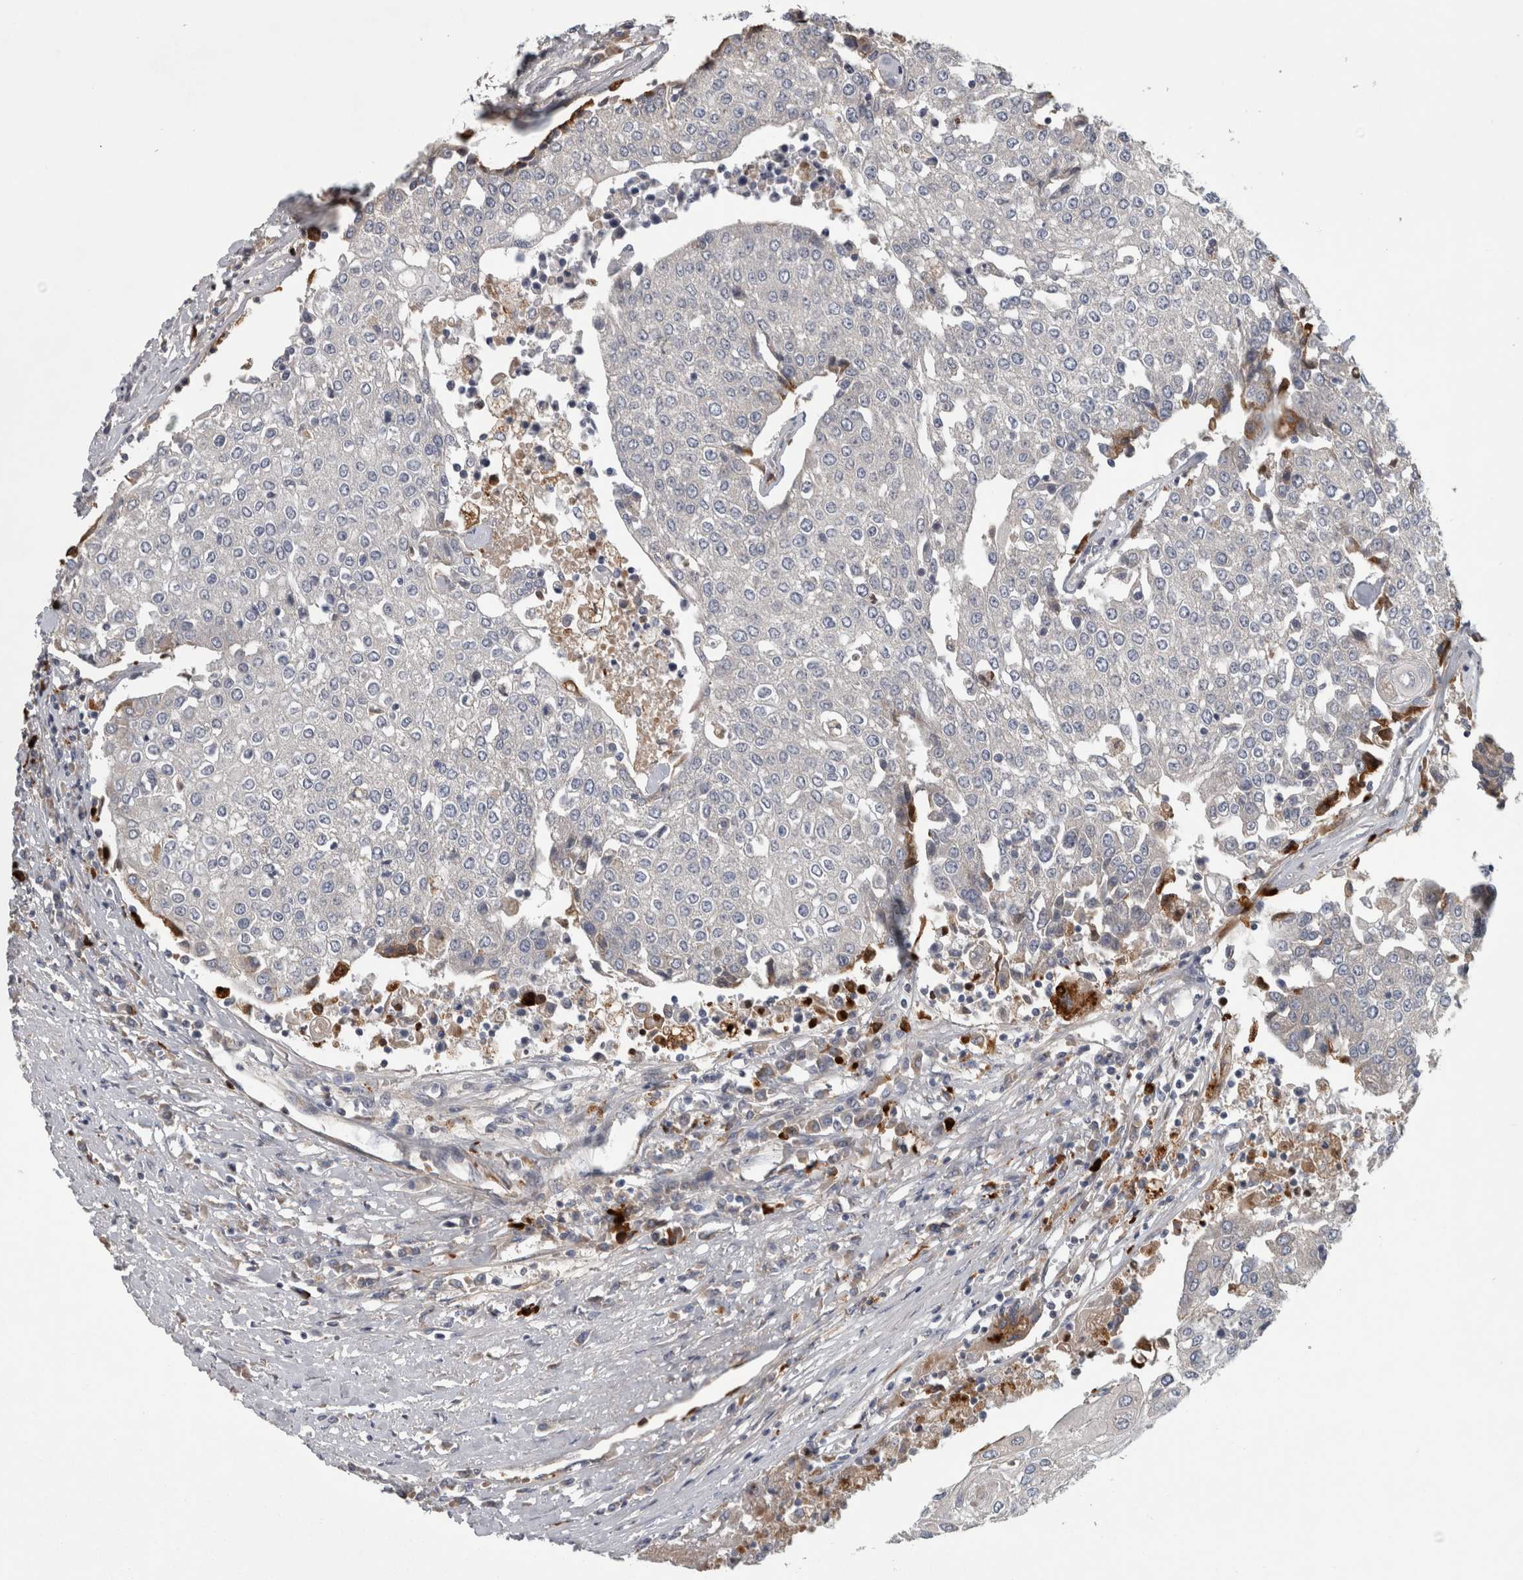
{"staining": {"intensity": "negative", "quantity": "none", "location": "none"}, "tissue": "urothelial cancer", "cell_type": "Tumor cells", "image_type": "cancer", "snomed": [{"axis": "morphology", "description": "Urothelial carcinoma, High grade"}, {"axis": "topography", "description": "Urinary bladder"}], "caption": "Human urothelial cancer stained for a protein using IHC exhibits no expression in tumor cells.", "gene": "ATXN2", "patient": {"sex": "female", "age": 85}}